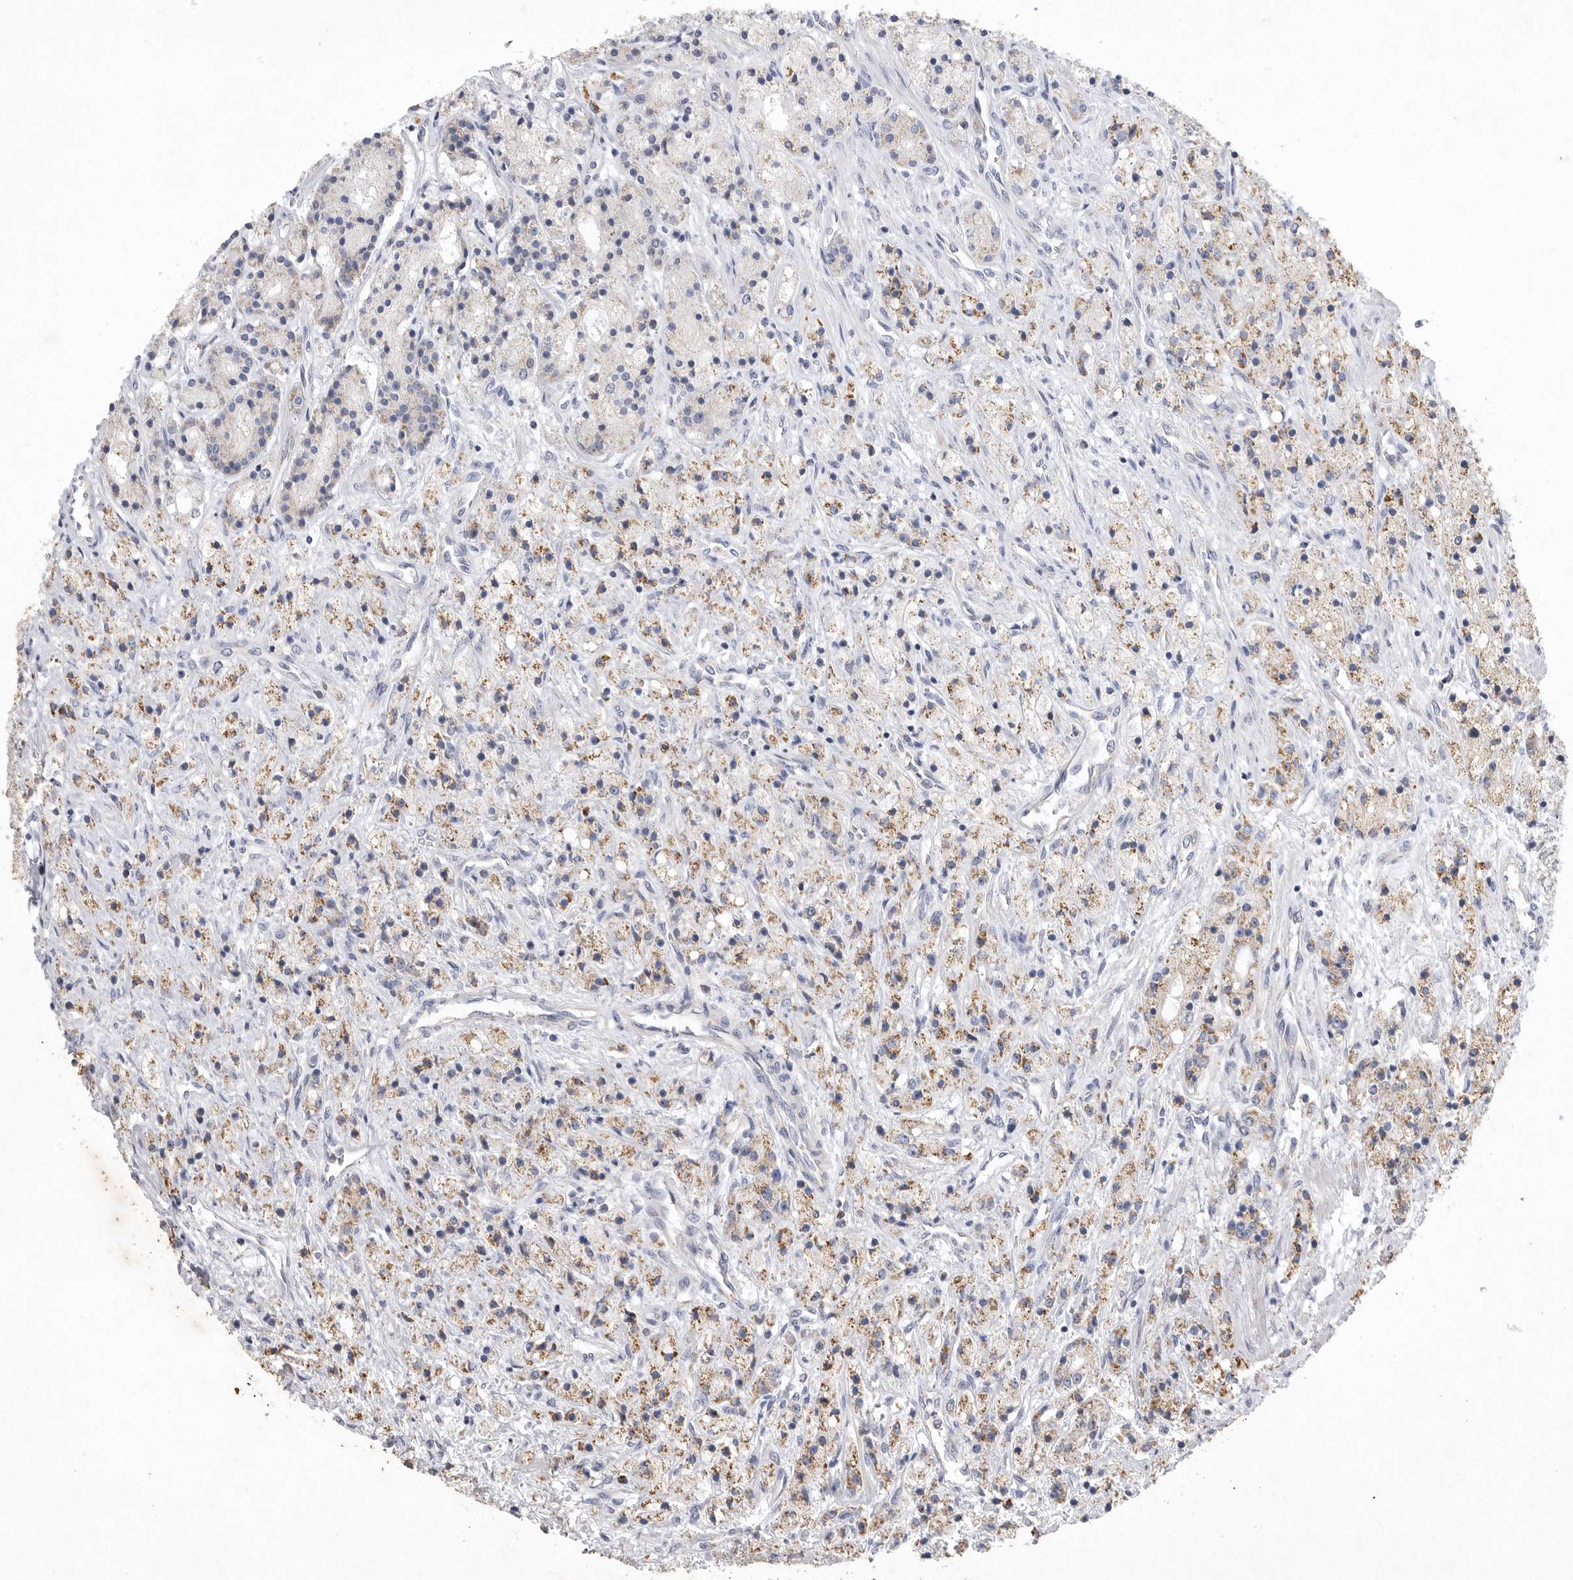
{"staining": {"intensity": "moderate", "quantity": "<25%", "location": "cytoplasmic/membranous"}, "tissue": "prostate cancer", "cell_type": "Tumor cells", "image_type": "cancer", "snomed": [{"axis": "morphology", "description": "Adenocarcinoma, High grade"}, {"axis": "topography", "description": "Prostate"}], "caption": "The immunohistochemical stain shows moderate cytoplasmic/membranous staining in tumor cells of prostate cancer tissue.", "gene": "MRPL41", "patient": {"sex": "male", "age": 60}}